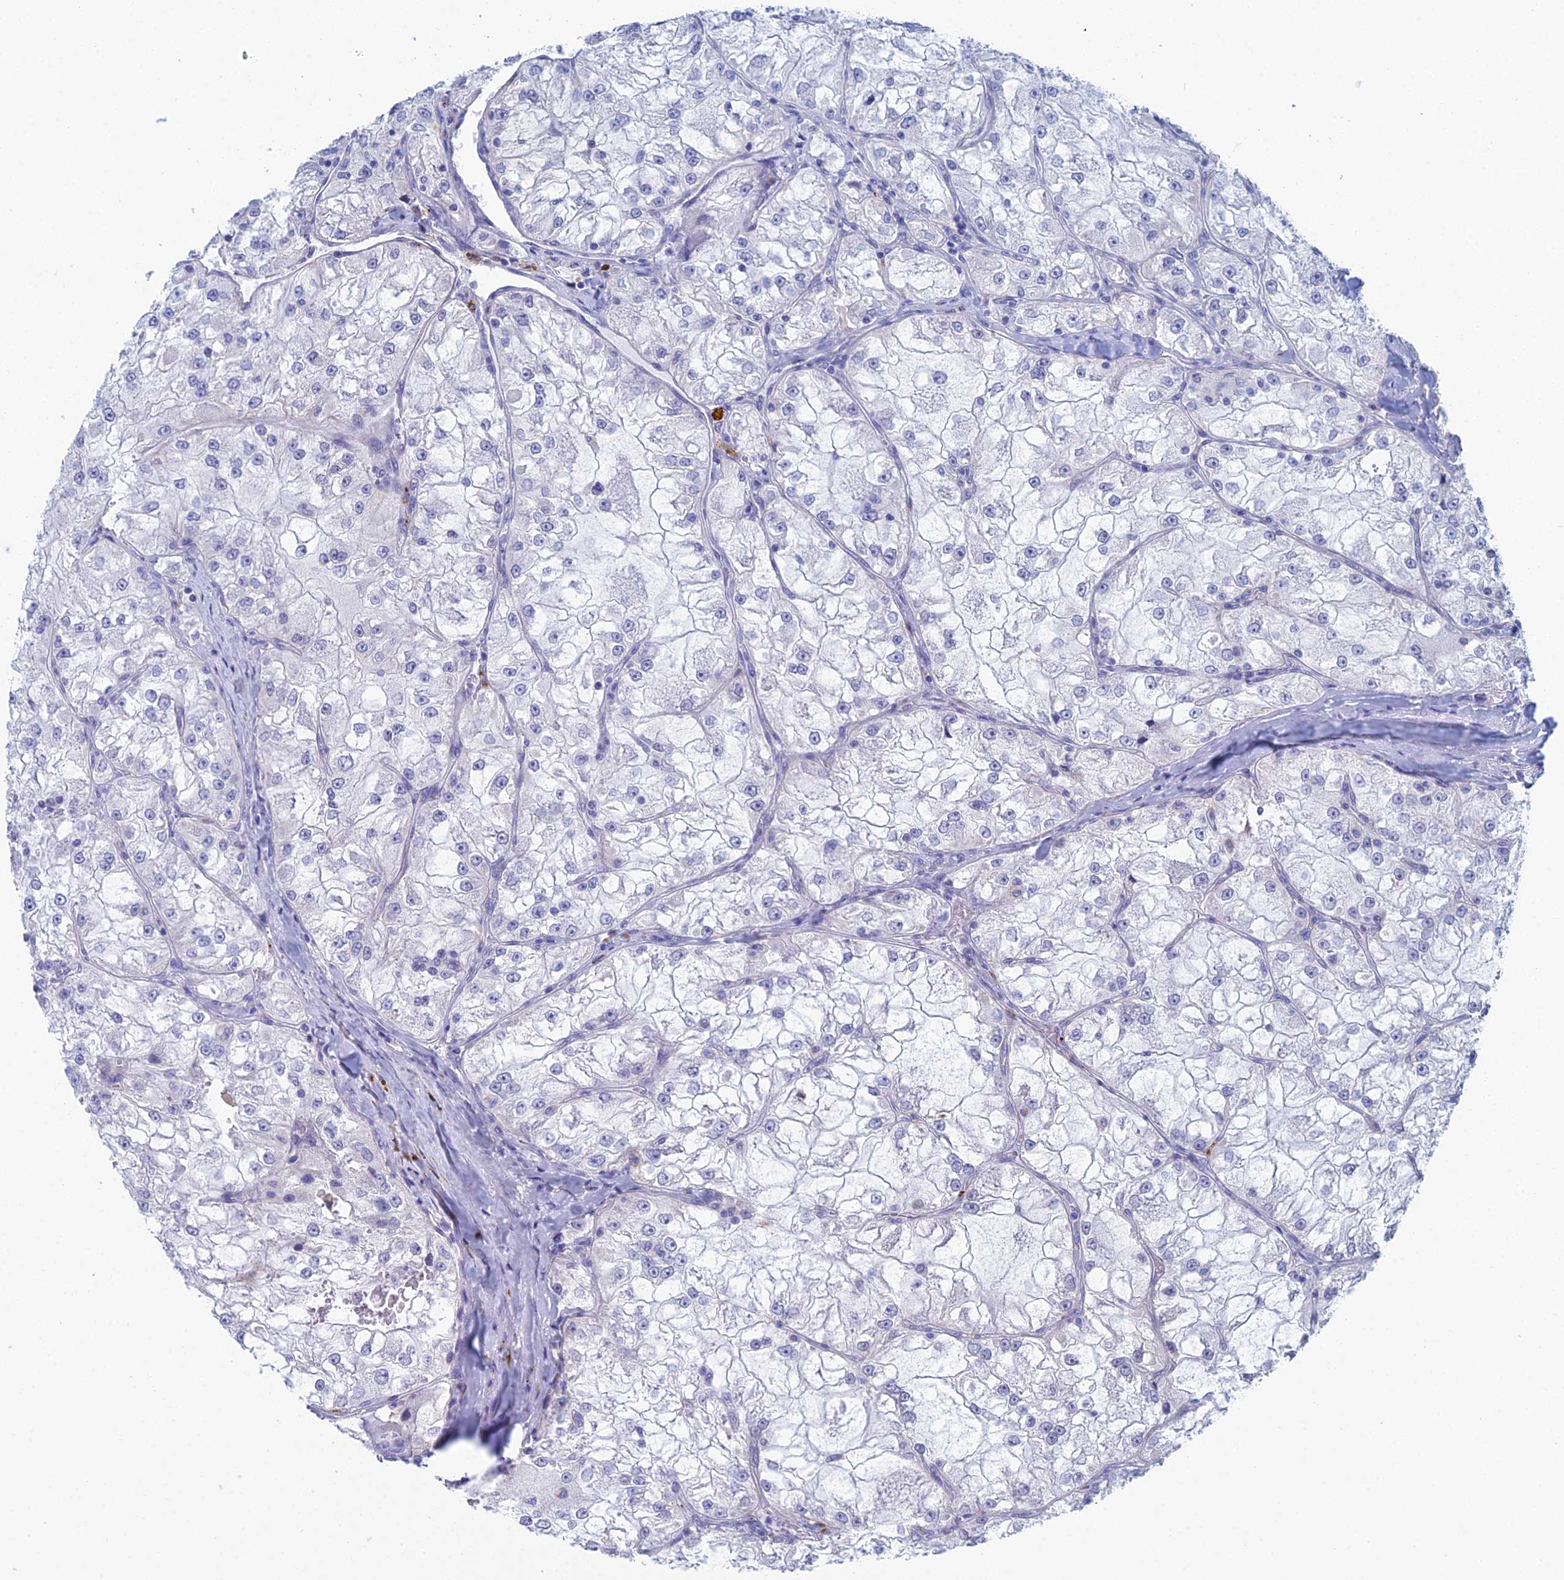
{"staining": {"intensity": "negative", "quantity": "none", "location": "none"}, "tissue": "renal cancer", "cell_type": "Tumor cells", "image_type": "cancer", "snomed": [{"axis": "morphology", "description": "Adenocarcinoma, NOS"}, {"axis": "topography", "description": "Kidney"}], "caption": "Image shows no protein positivity in tumor cells of adenocarcinoma (renal) tissue. Brightfield microscopy of immunohistochemistry stained with DAB (brown) and hematoxylin (blue), captured at high magnification.", "gene": "CFAP210", "patient": {"sex": "female", "age": 72}}